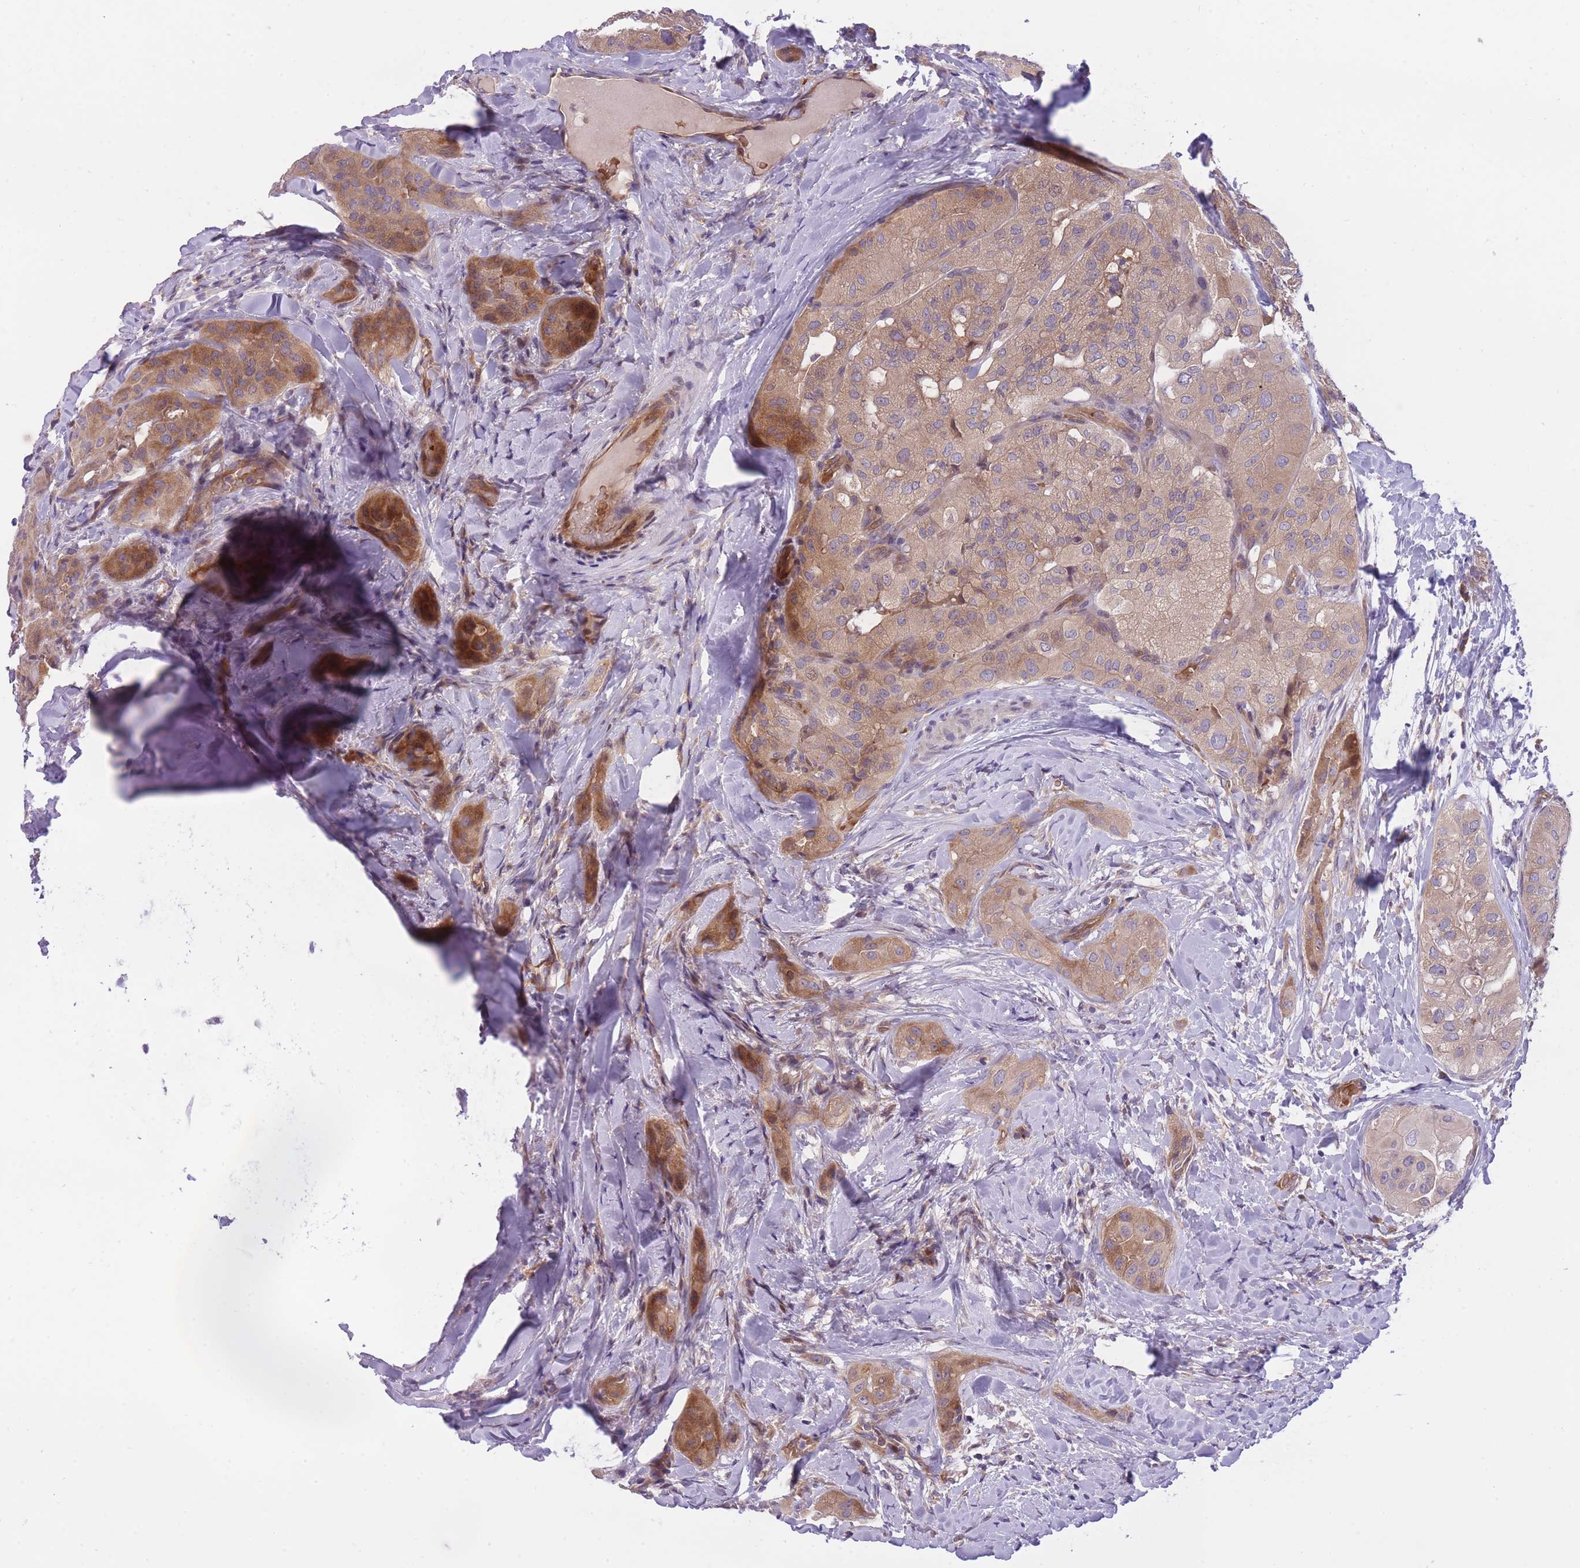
{"staining": {"intensity": "moderate", "quantity": ">75%", "location": "cytoplasmic/membranous"}, "tissue": "thyroid cancer", "cell_type": "Tumor cells", "image_type": "cancer", "snomed": [{"axis": "morphology", "description": "Normal tissue, NOS"}, {"axis": "morphology", "description": "Papillary adenocarcinoma, NOS"}, {"axis": "topography", "description": "Thyroid gland"}], "caption": "The histopathology image demonstrates immunohistochemical staining of thyroid cancer. There is moderate cytoplasmic/membranous positivity is appreciated in about >75% of tumor cells.", "gene": "CRYGN", "patient": {"sex": "female", "age": 59}}